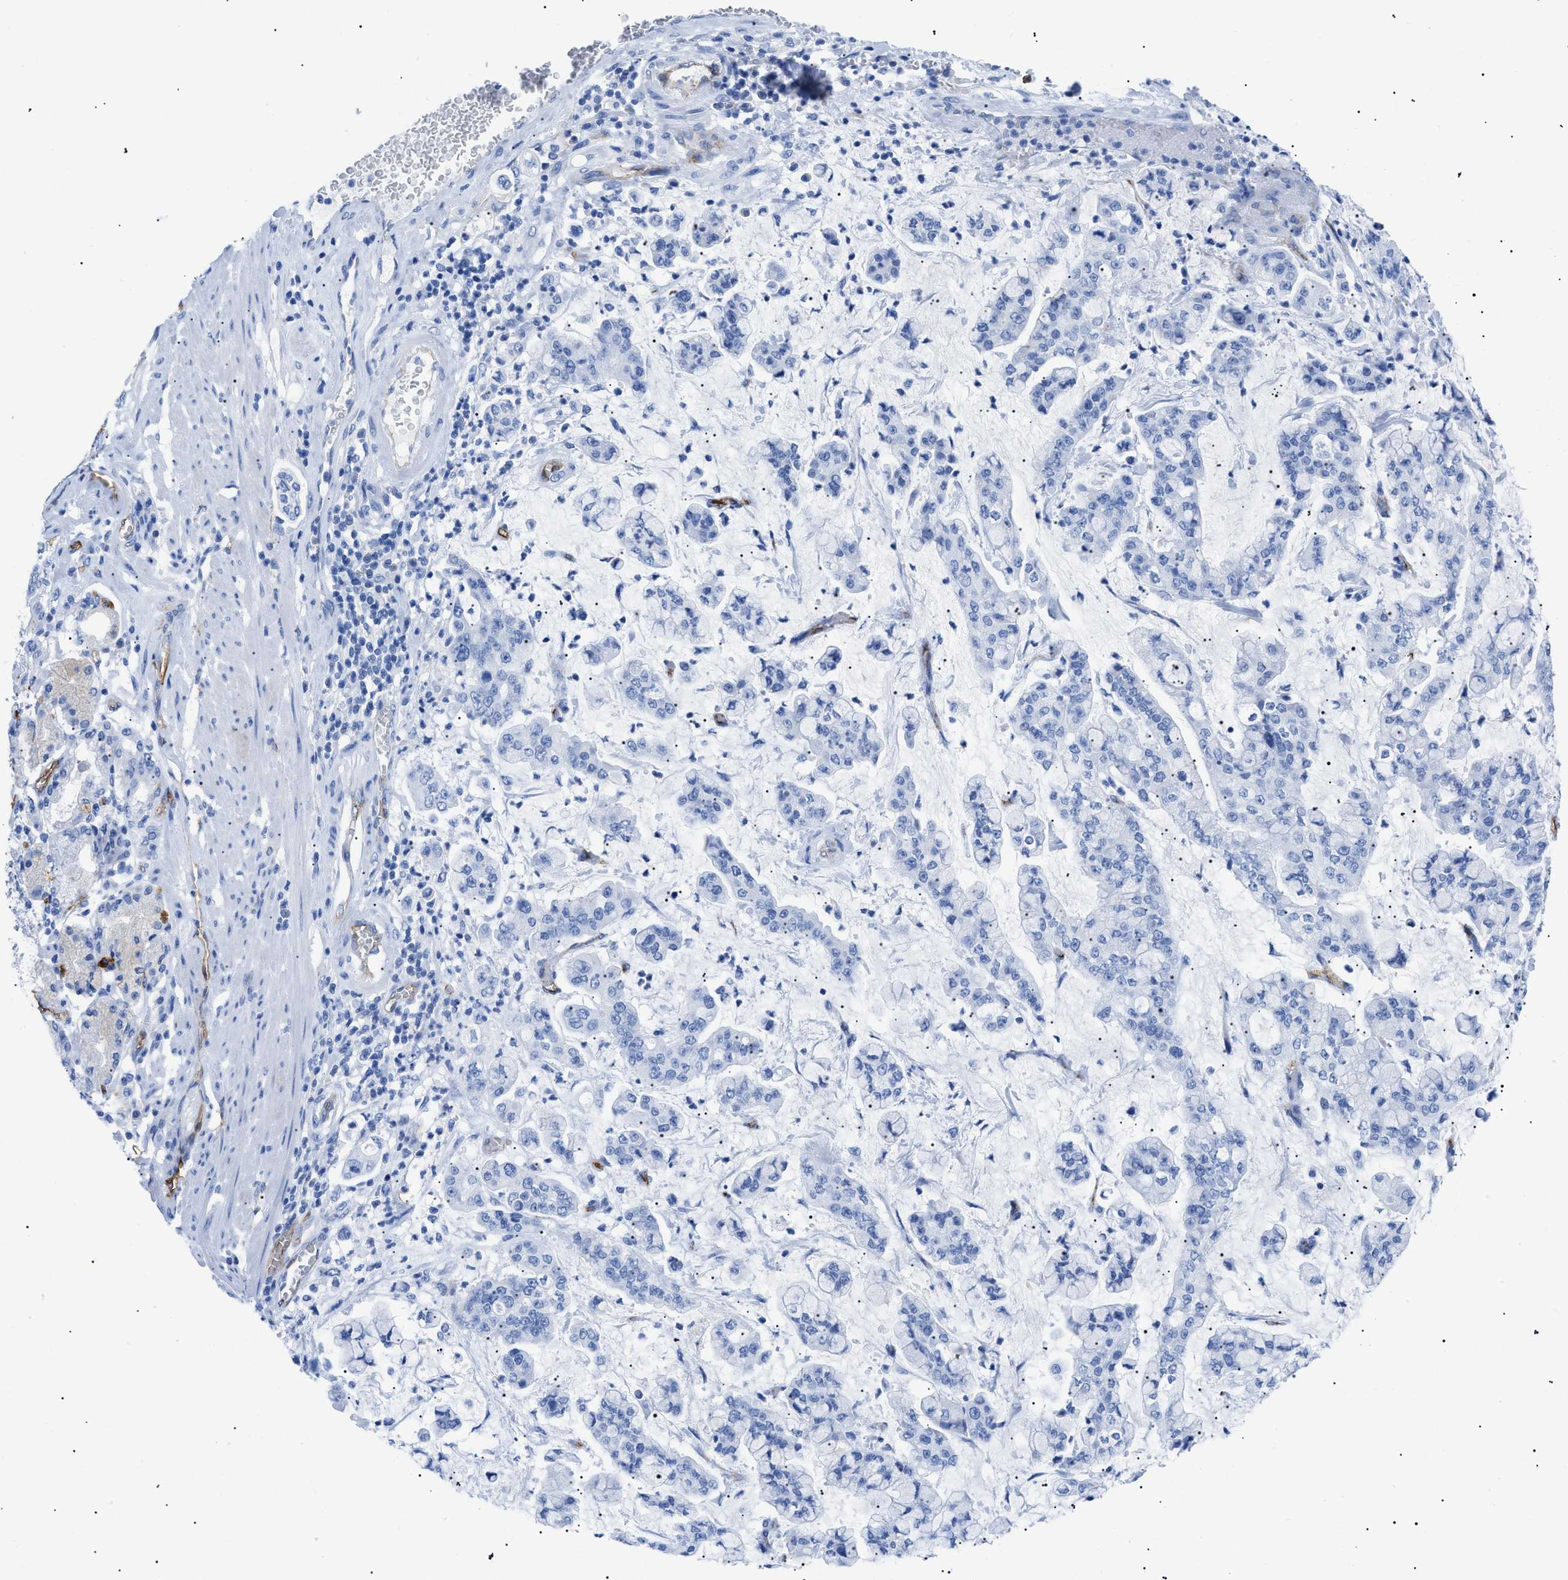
{"staining": {"intensity": "negative", "quantity": "none", "location": "none"}, "tissue": "stomach cancer", "cell_type": "Tumor cells", "image_type": "cancer", "snomed": [{"axis": "morphology", "description": "Normal tissue, NOS"}, {"axis": "morphology", "description": "Adenocarcinoma, NOS"}, {"axis": "topography", "description": "Stomach, upper"}, {"axis": "topography", "description": "Stomach"}], "caption": "This image is of stomach adenocarcinoma stained with IHC to label a protein in brown with the nuclei are counter-stained blue. There is no staining in tumor cells.", "gene": "PODXL", "patient": {"sex": "male", "age": 76}}